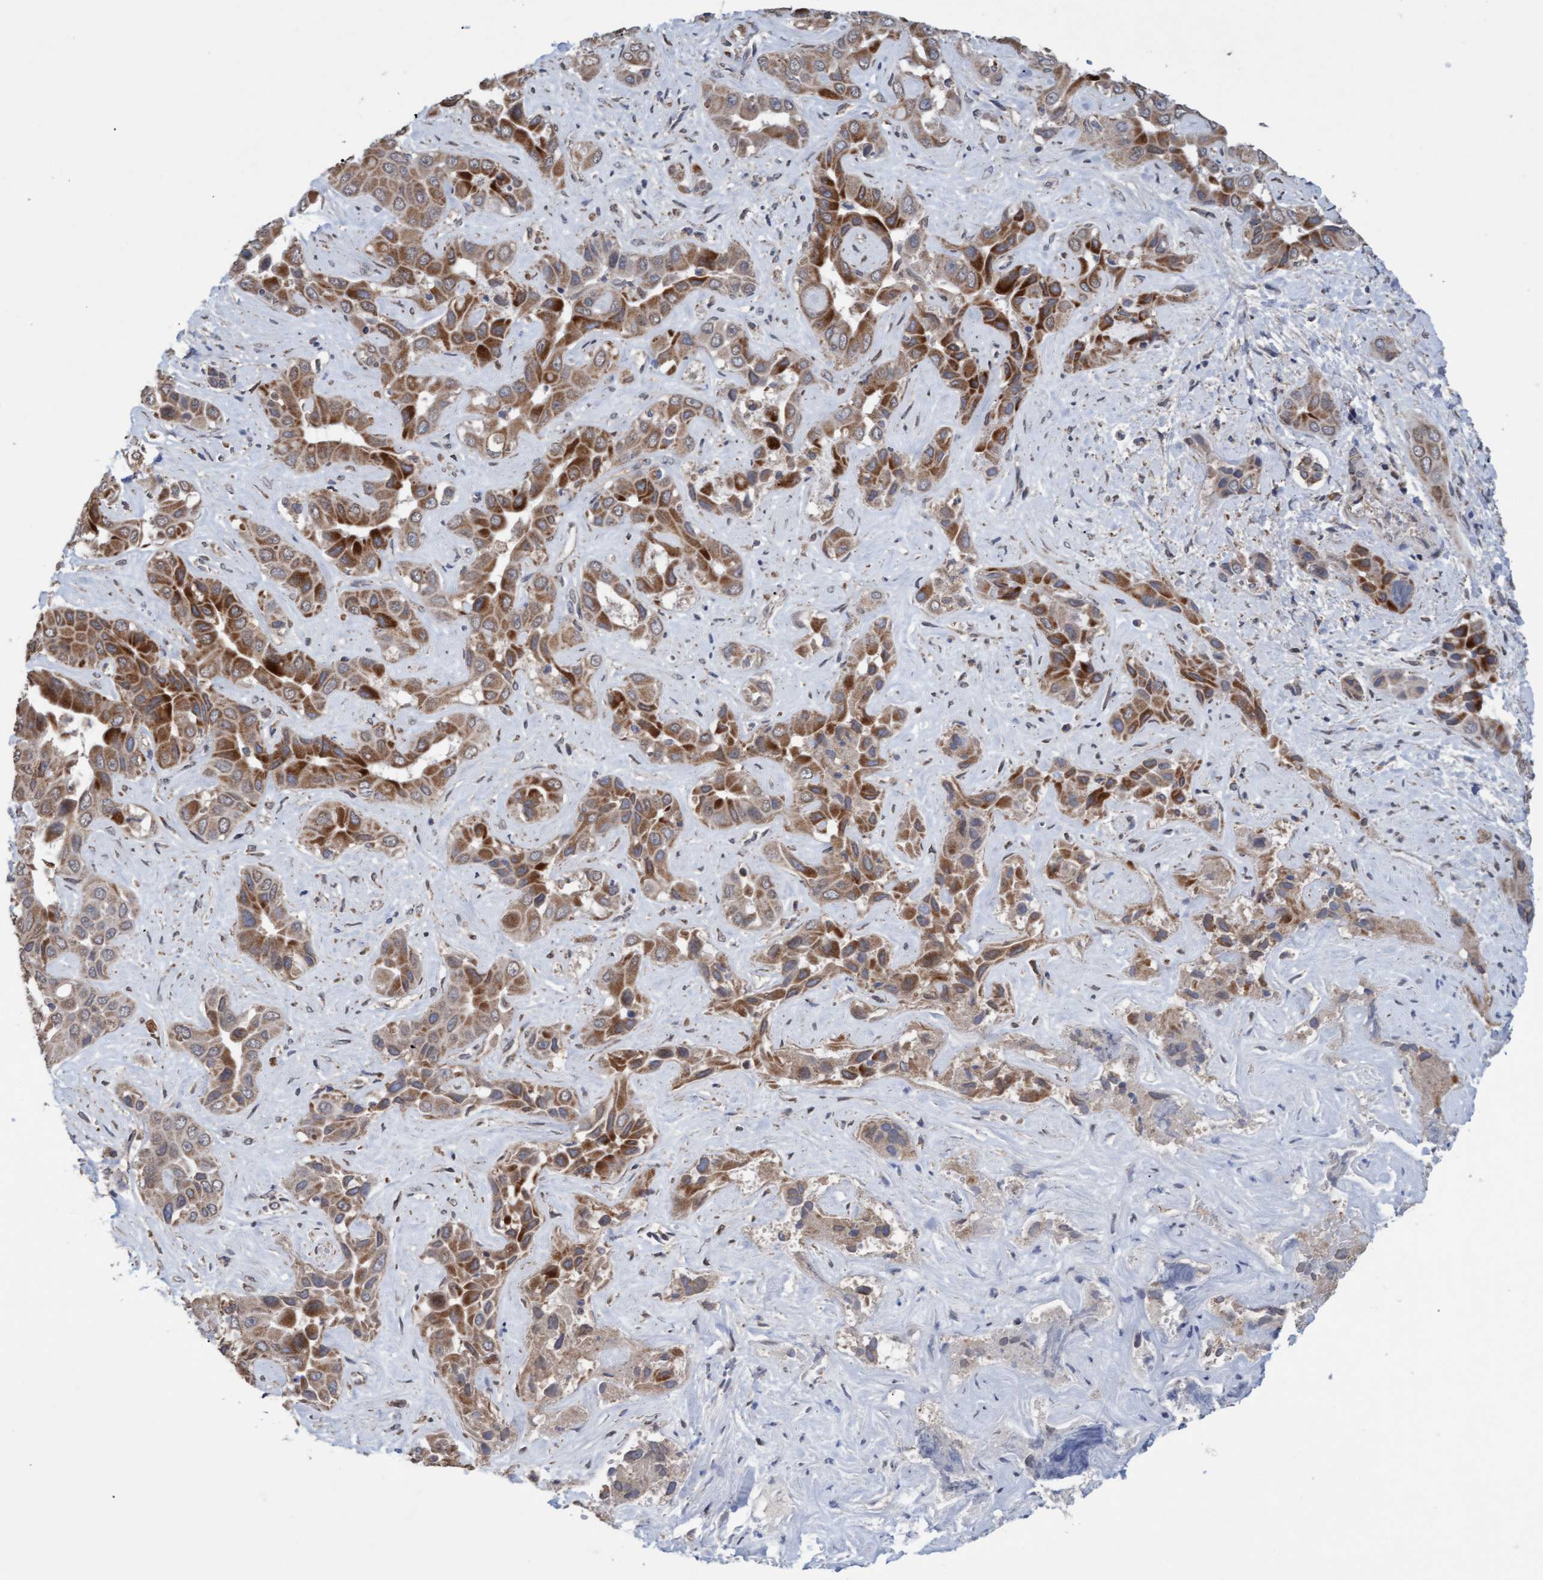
{"staining": {"intensity": "moderate", "quantity": ">75%", "location": "cytoplasmic/membranous"}, "tissue": "liver cancer", "cell_type": "Tumor cells", "image_type": "cancer", "snomed": [{"axis": "morphology", "description": "Cholangiocarcinoma"}, {"axis": "topography", "description": "Liver"}], "caption": "This micrograph displays IHC staining of human liver cancer, with medium moderate cytoplasmic/membranous expression in about >75% of tumor cells.", "gene": "MGLL", "patient": {"sex": "female", "age": 52}}